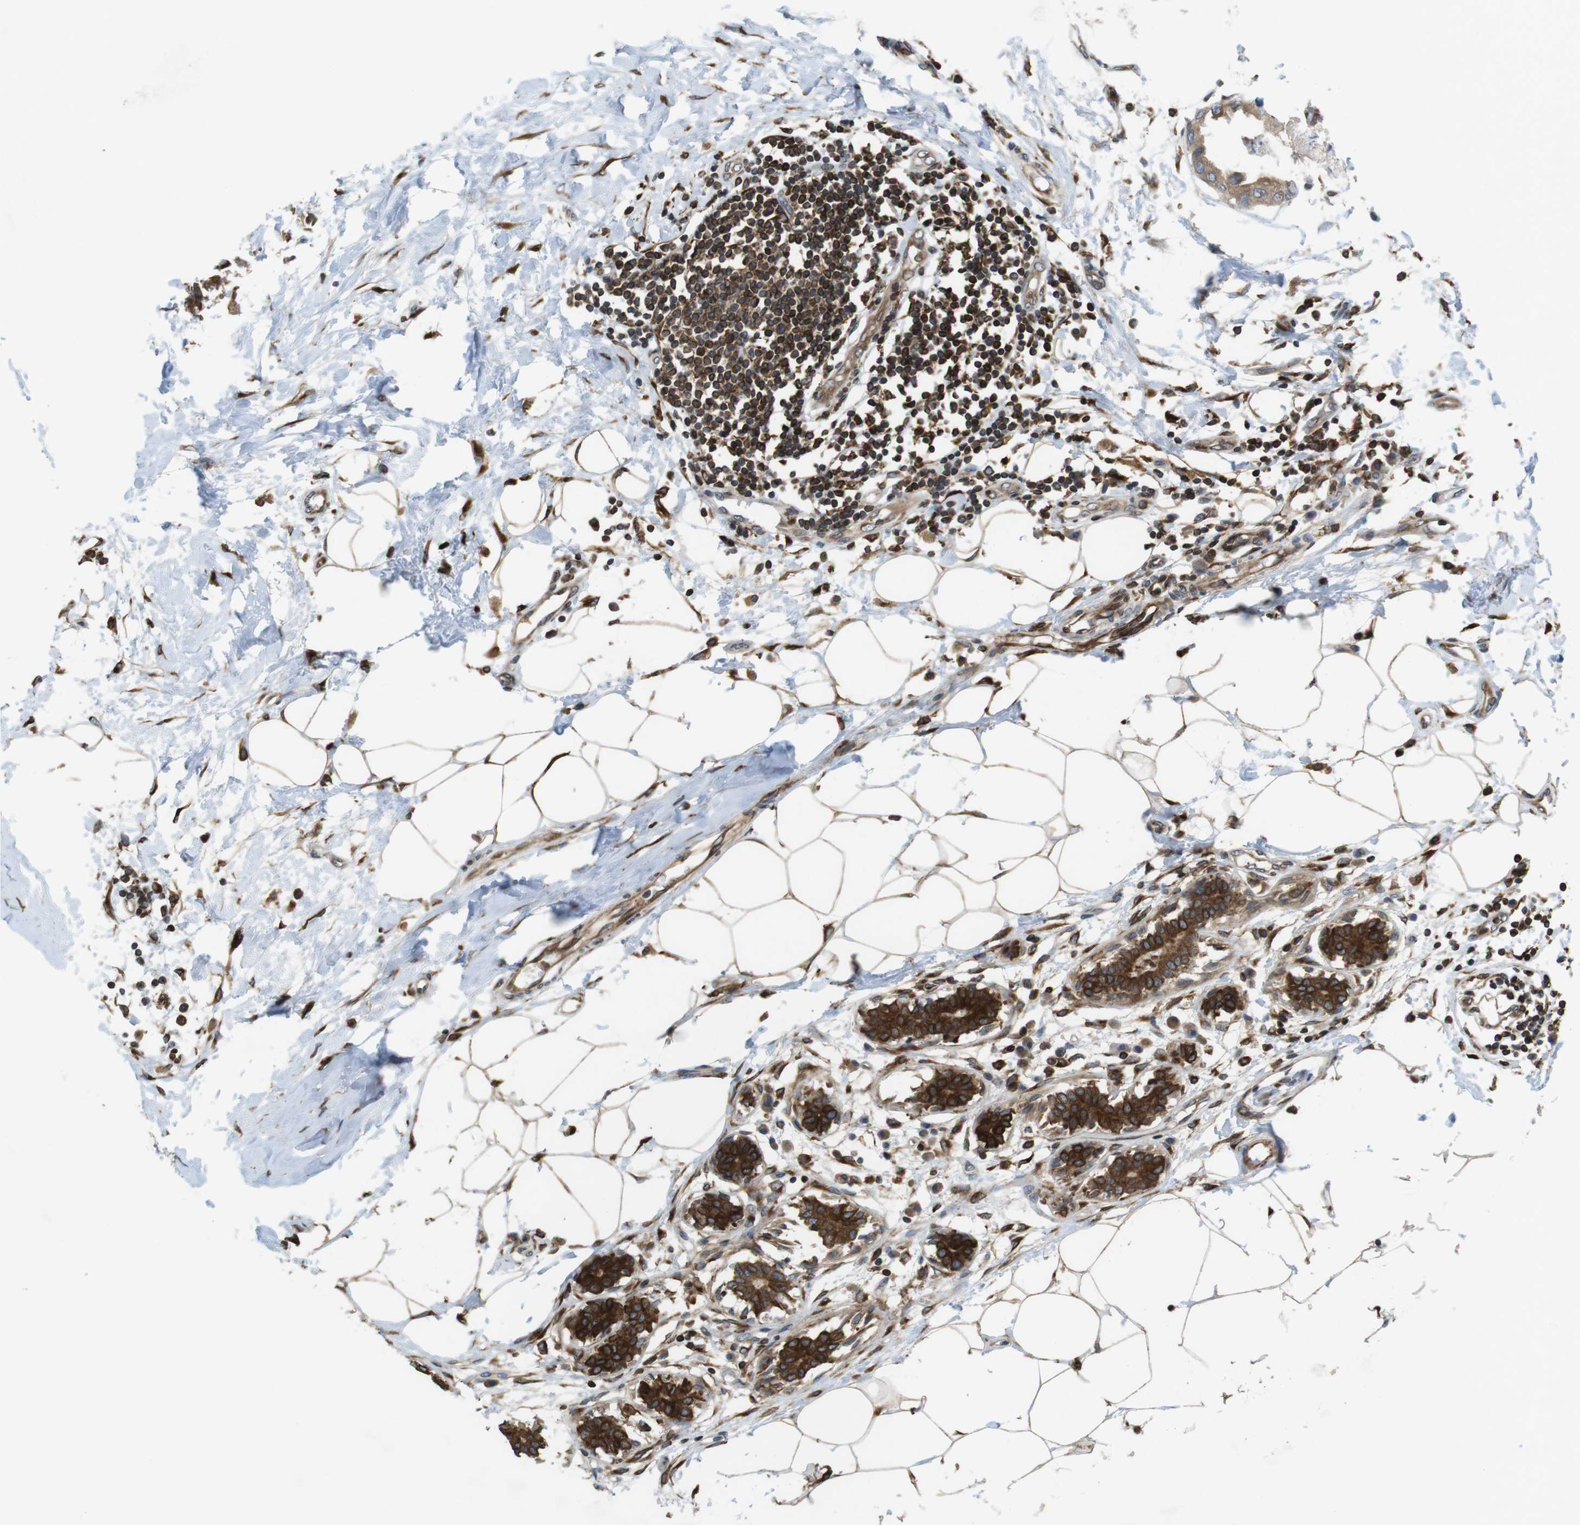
{"staining": {"intensity": "moderate", "quantity": ">75%", "location": "cytoplasmic/membranous"}, "tissue": "breast cancer", "cell_type": "Tumor cells", "image_type": "cancer", "snomed": [{"axis": "morphology", "description": "Duct carcinoma"}, {"axis": "topography", "description": "Breast"}], "caption": "Moderate cytoplasmic/membranous protein staining is present in approximately >75% of tumor cells in breast invasive ductal carcinoma.", "gene": "ARL6IP5", "patient": {"sex": "female", "age": 40}}